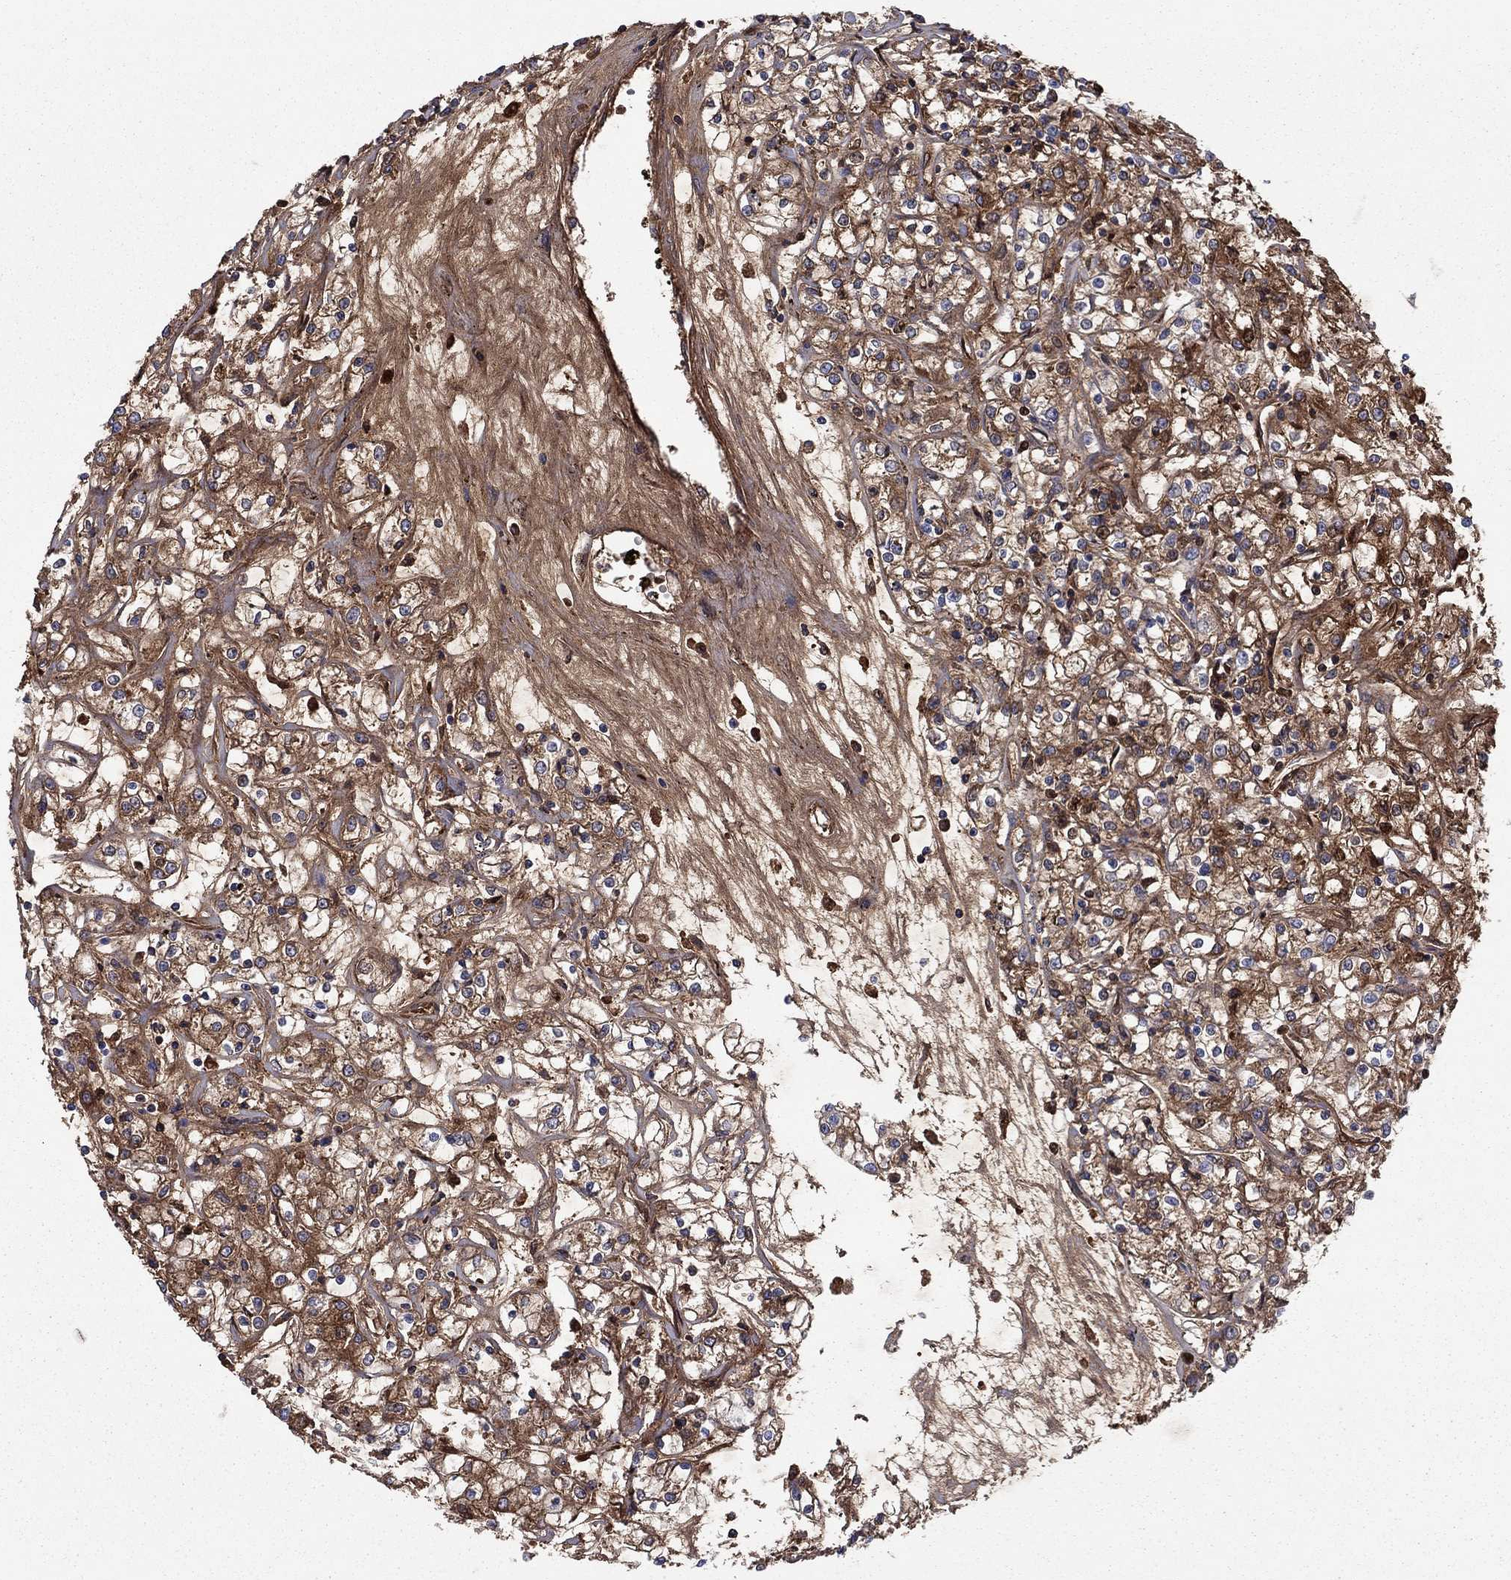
{"staining": {"intensity": "strong", "quantity": "25%-75%", "location": "cytoplasmic/membranous"}, "tissue": "renal cancer", "cell_type": "Tumor cells", "image_type": "cancer", "snomed": [{"axis": "morphology", "description": "Adenocarcinoma, NOS"}, {"axis": "topography", "description": "Kidney"}], "caption": "Immunohistochemical staining of renal cancer (adenocarcinoma) demonstrates high levels of strong cytoplasmic/membranous protein positivity in about 25%-75% of tumor cells.", "gene": "HPX", "patient": {"sex": "female", "age": 59}}